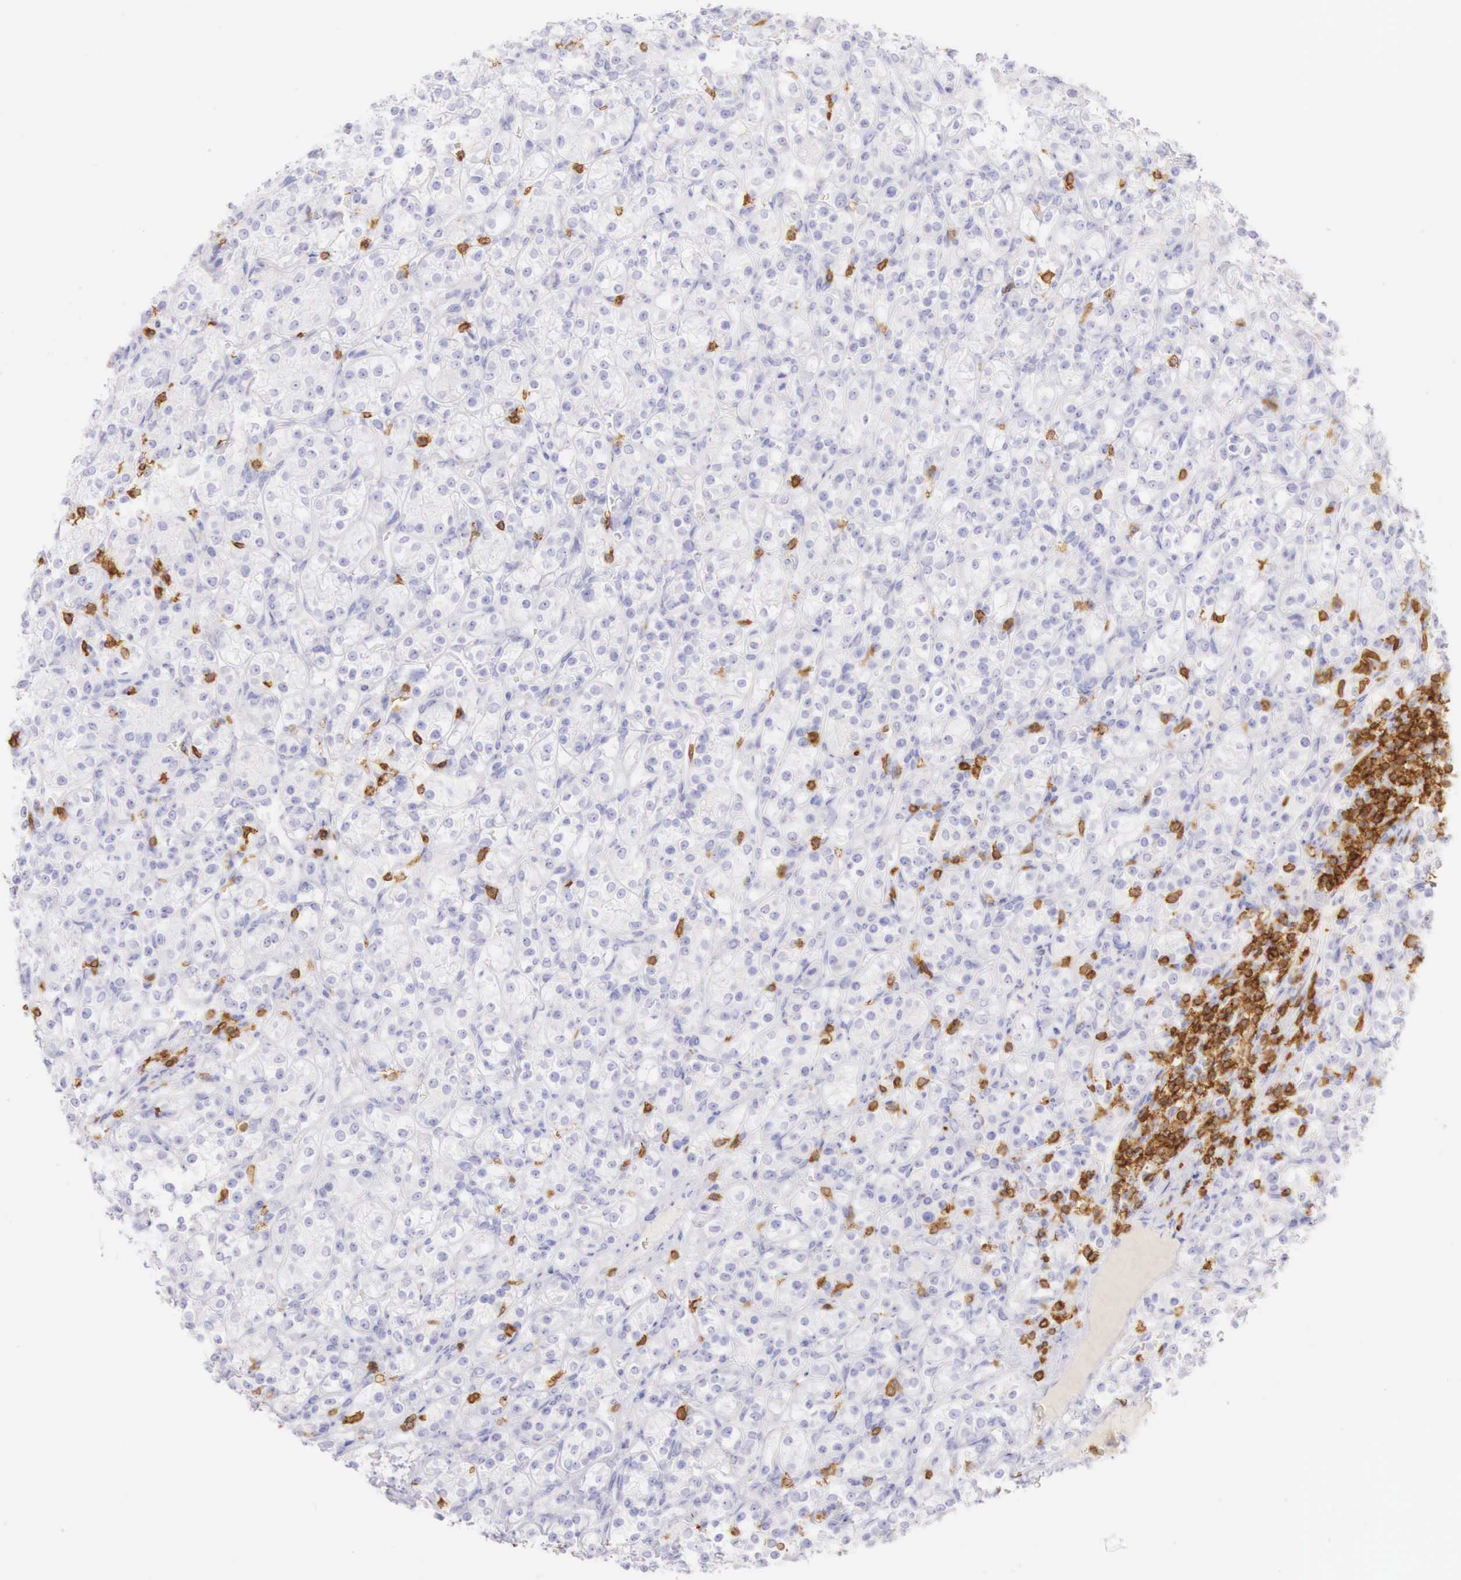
{"staining": {"intensity": "negative", "quantity": "none", "location": "none"}, "tissue": "renal cancer", "cell_type": "Tumor cells", "image_type": "cancer", "snomed": [{"axis": "morphology", "description": "Adenocarcinoma, NOS"}, {"axis": "topography", "description": "Kidney"}], "caption": "Photomicrograph shows no significant protein positivity in tumor cells of adenocarcinoma (renal).", "gene": "CD3E", "patient": {"sex": "male", "age": 77}}